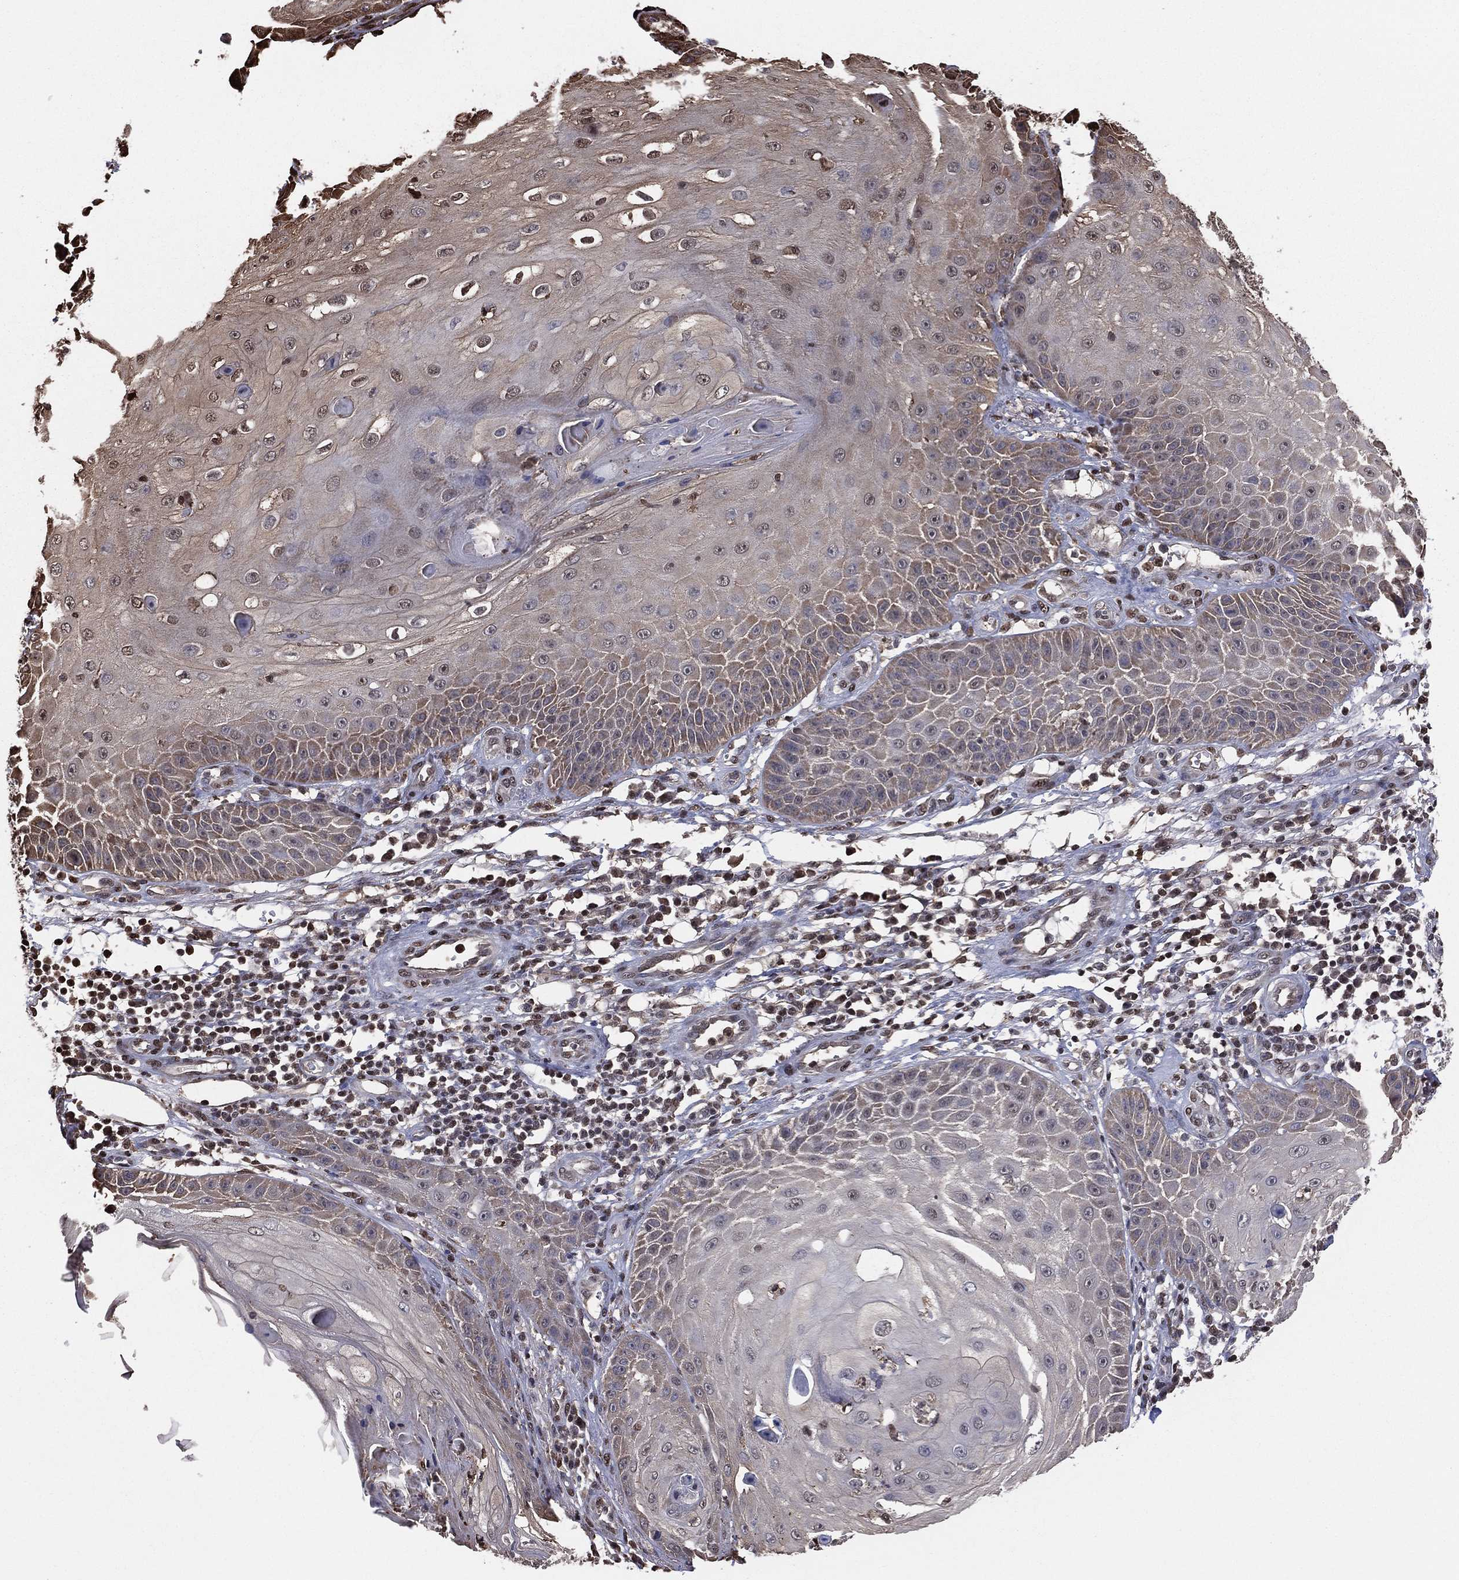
{"staining": {"intensity": "moderate", "quantity": "25%-75%", "location": "cytoplasmic/membranous"}, "tissue": "skin cancer", "cell_type": "Tumor cells", "image_type": "cancer", "snomed": [{"axis": "morphology", "description": "Squamous cell carcinoma, NOS"}, {"axis": "topography", "description": "Skin"}], "caption": "Protein expression analysis of skin cancer (squamous cell carcinoma) exhibits moderate cytoplasmic/membranous positivity in about 25%-75% of tumor cells. The staining is performed using DAB (3,3'-diaminobenzidine) brown chromogen to label protein expression. The nuclei are counter-stained blue using hematoxylin.", "gene": "GAPDH", "patient": {"sex": "male", "age": 70}}